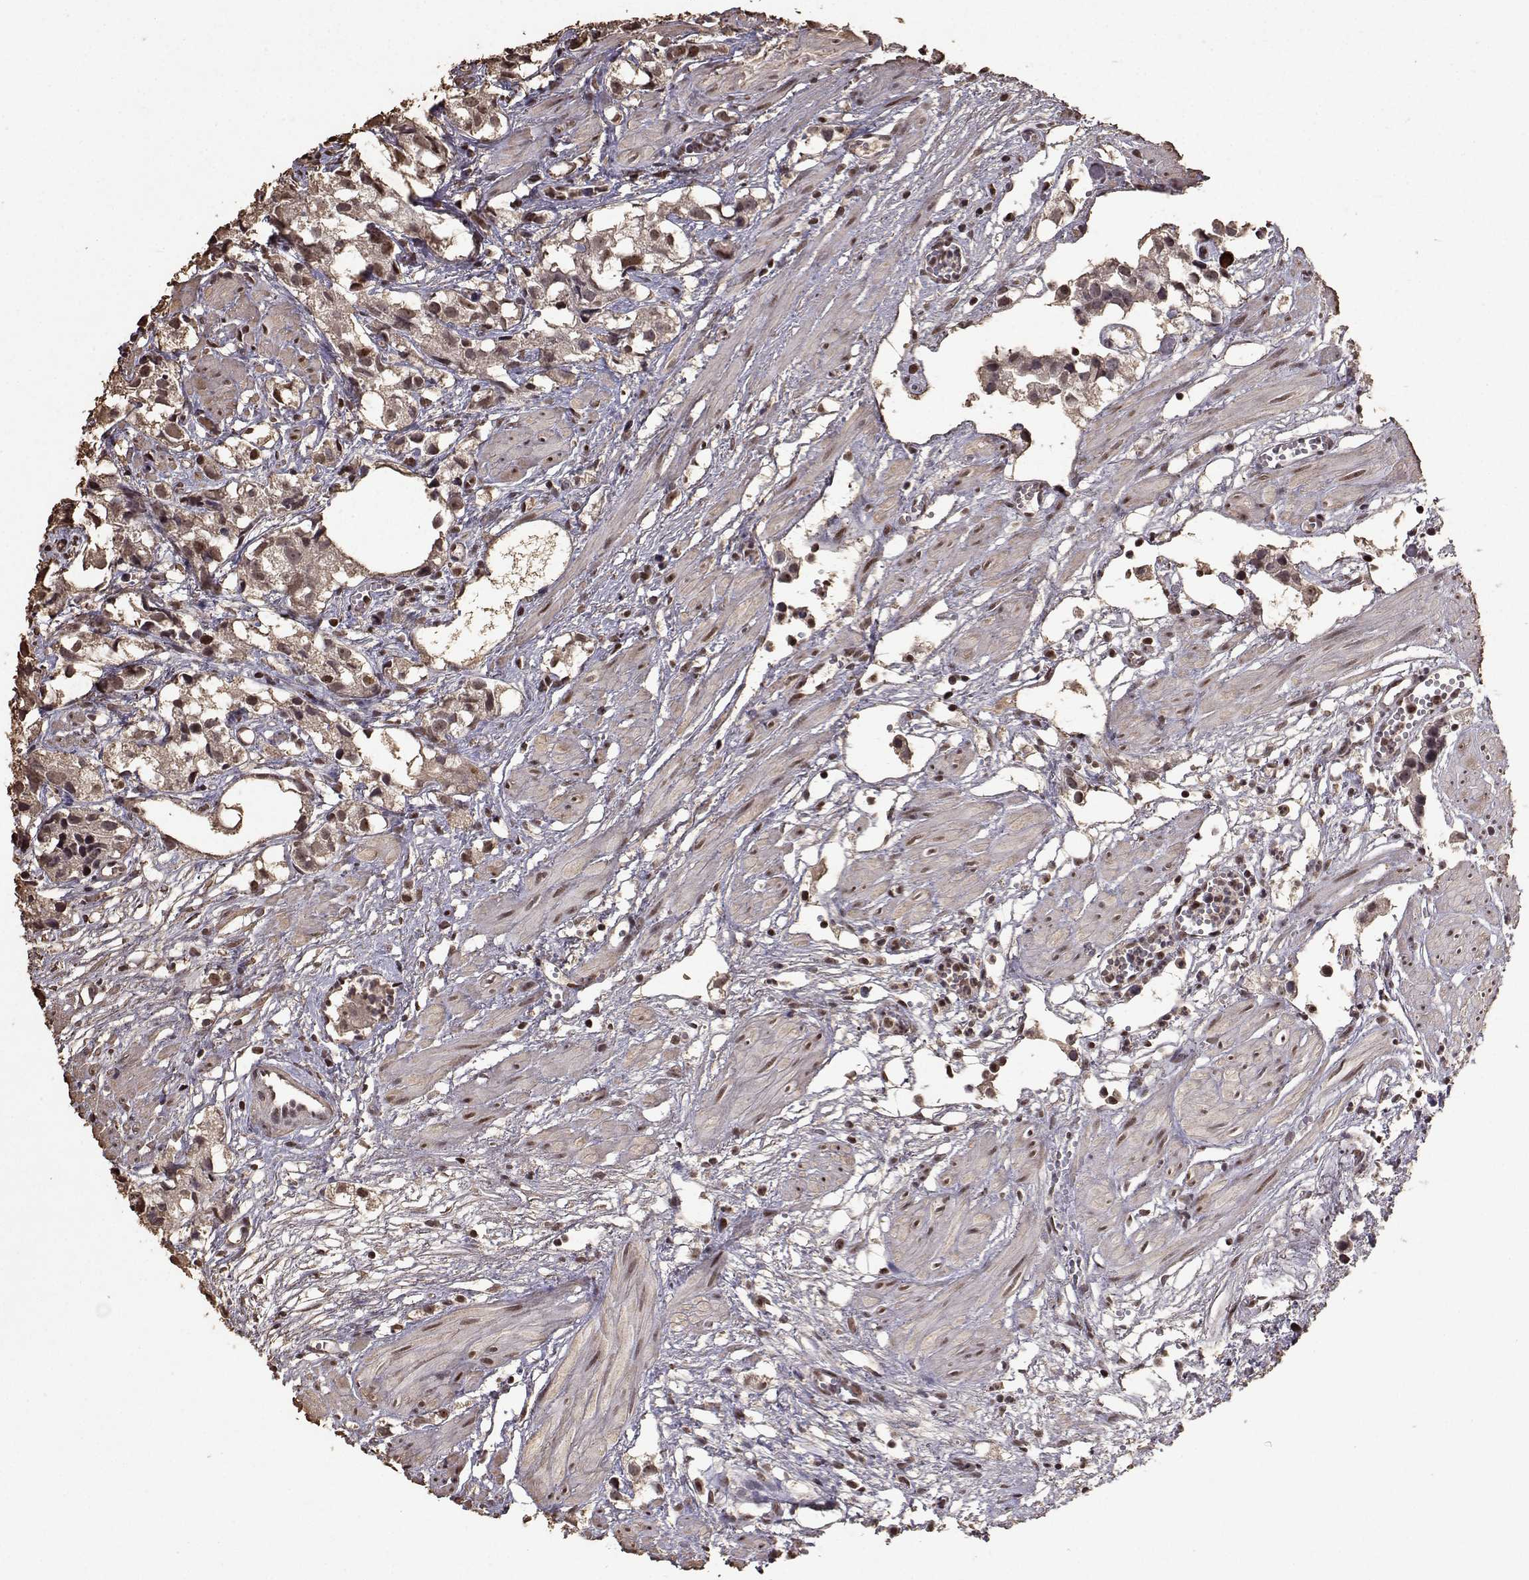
{"staining": {"intensity": "moderate", "quantity": ">75%", "location": "nuclear"}, "tissue": "prostate cancer", "cell_type": "Tumor cells", "image_type": "cancer", "snomed": [{"axis": "morphology", "description": "Adenocarcinoma, High grade"}, {"axis": "topography", "description": "Prostate"}], "caption": "Adenocarcinoma (high-grade) (prostate) tissue demonstrates moderate nuclear positivity in approximately >75% of tumor cells, visualized by immunohistochemistry. Nuclei are stained in blue.", "gene": "TOE1", "patient": {"sex": "male", "age": 68}}